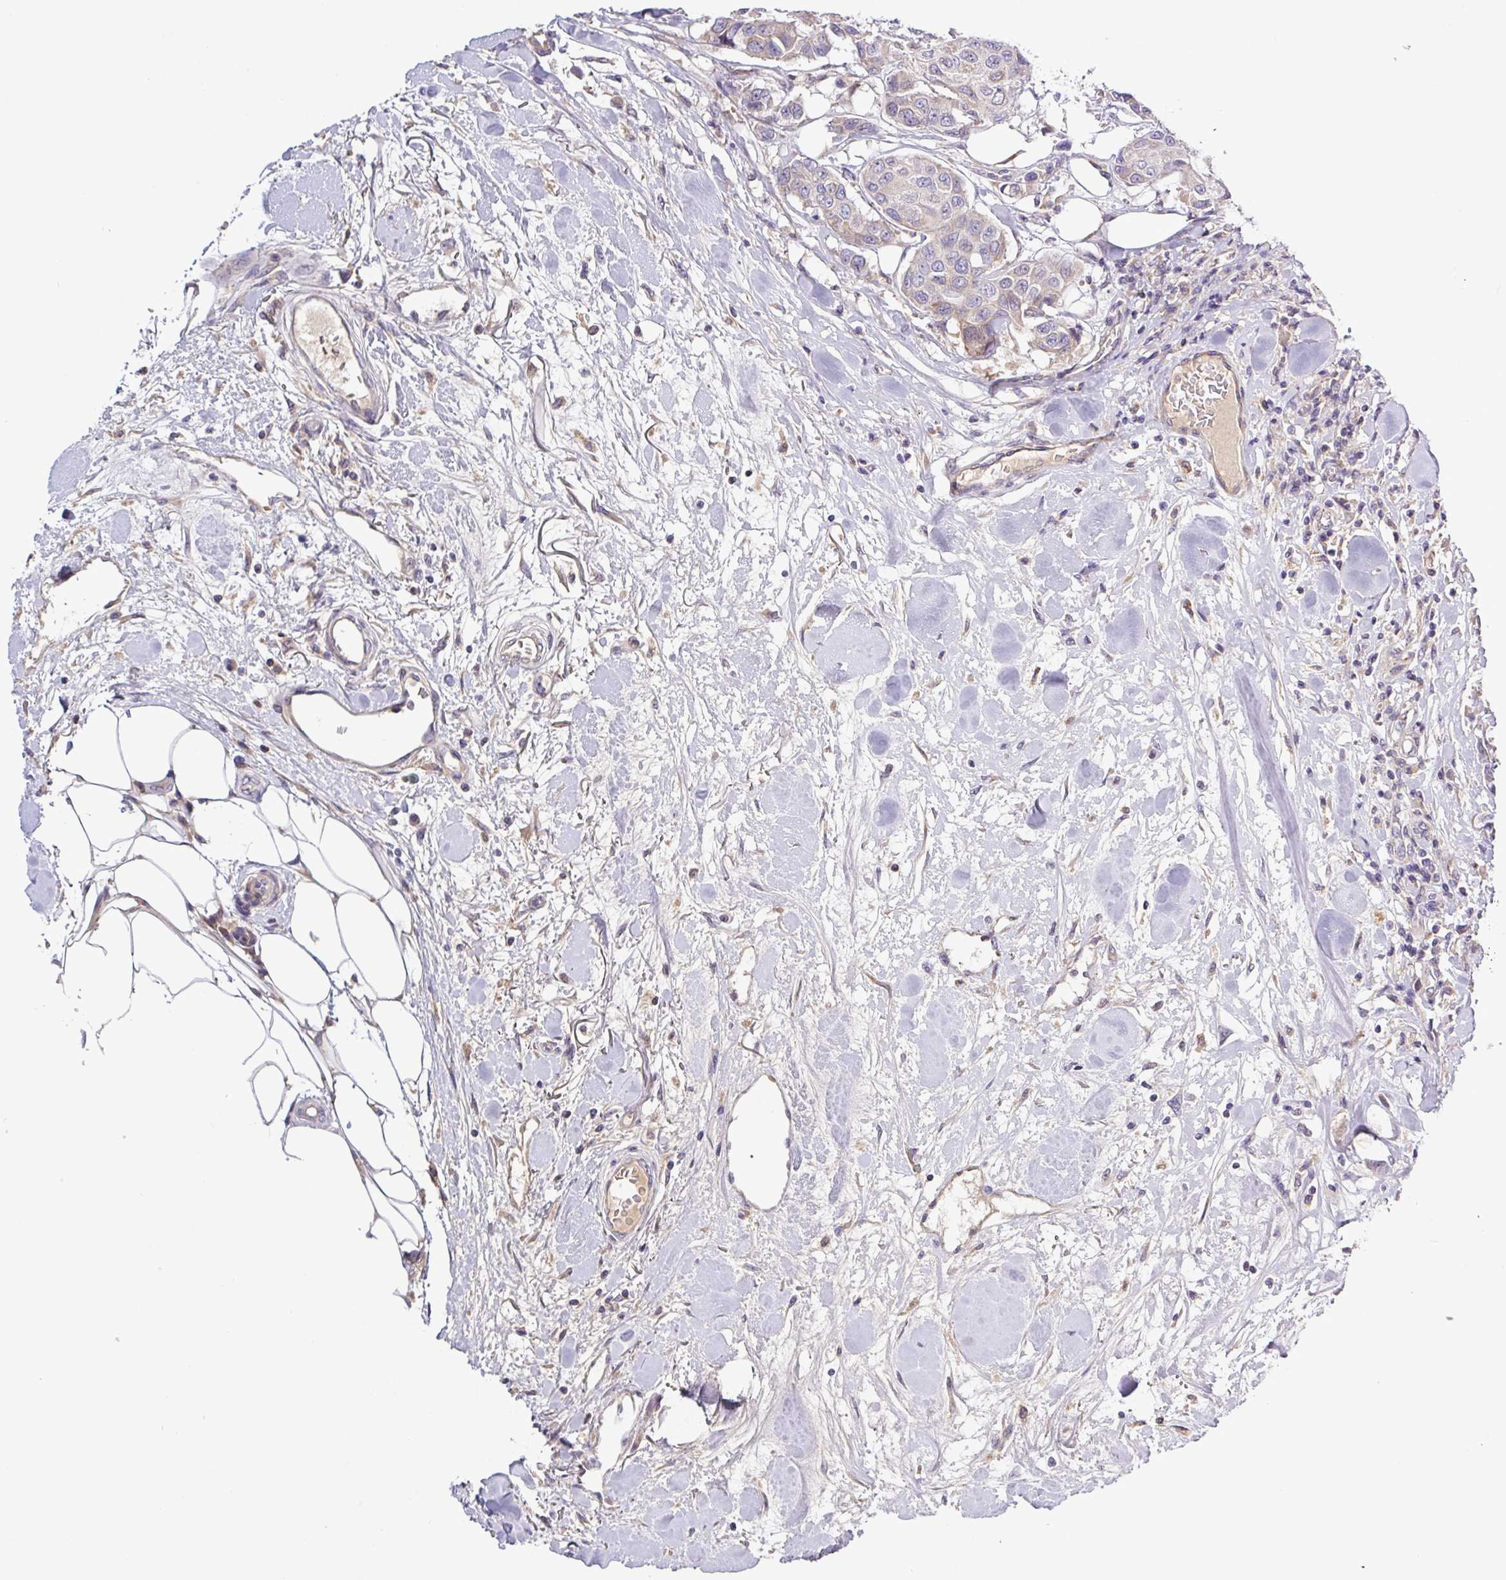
{"staining": {"intensity": "negative", "quantity": "none", "location": "none"}, "tissue": "breast cancer", "cell_type": "Tumor cells", "image_type": "cancer", "snomed": [{"axis": "morphology", "description": "Duct carcinoma"}, {"axis": "topography", "description": "Breast"}, {"axis": "topography", "description": "Lymph node"}], "caption": "DAB (3,3'-diaminobenzidine) immunohistochemical staining of human invasive ductal carcinoma (breast) shows no significant expression in tumor cells.", "gene": "SFTPB", "patient": {"sex": "female", "age": 80}}